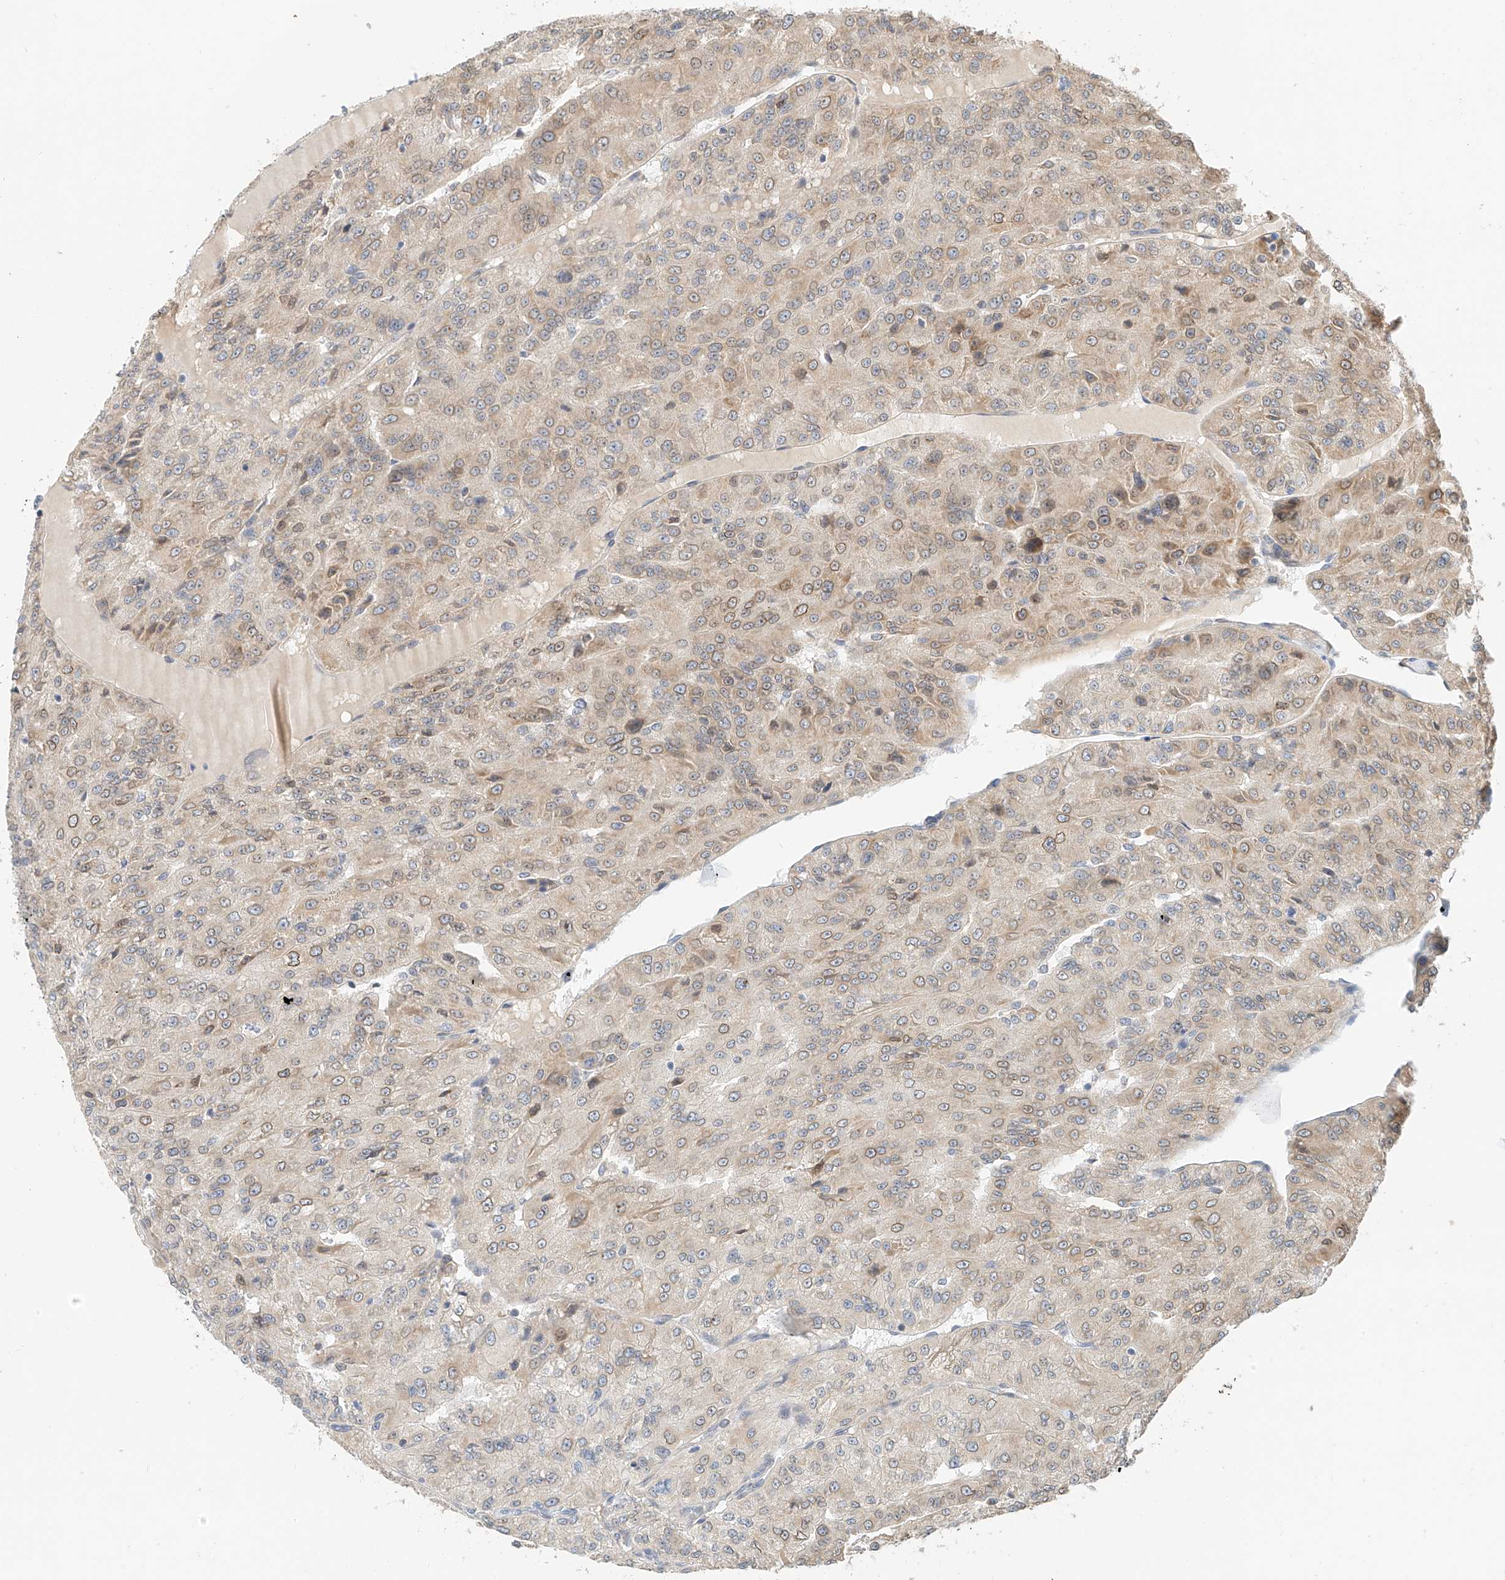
{"staining": {"intensity": "weak", "quantity": "25%-75%", "location": "cytoplasmic/membranous"}, "tissue": "renal cancer", "cell_type": "Tumor cells", "image_type": "cancer", "snomed": [{"axis": "morphology", "description": "Adenocarcinoma, NOS"}, {"axis": "topography", "description": "Kidney"}], "caption": "Immunohistochemical staining of renal cancer (adenocarcinoma) displays low levels of weak cytoplasmic/membranous staining in about 25%-75% of tumor cells.", "gene": "PPA2", "patient": {"sex": "female", "age": 63}}